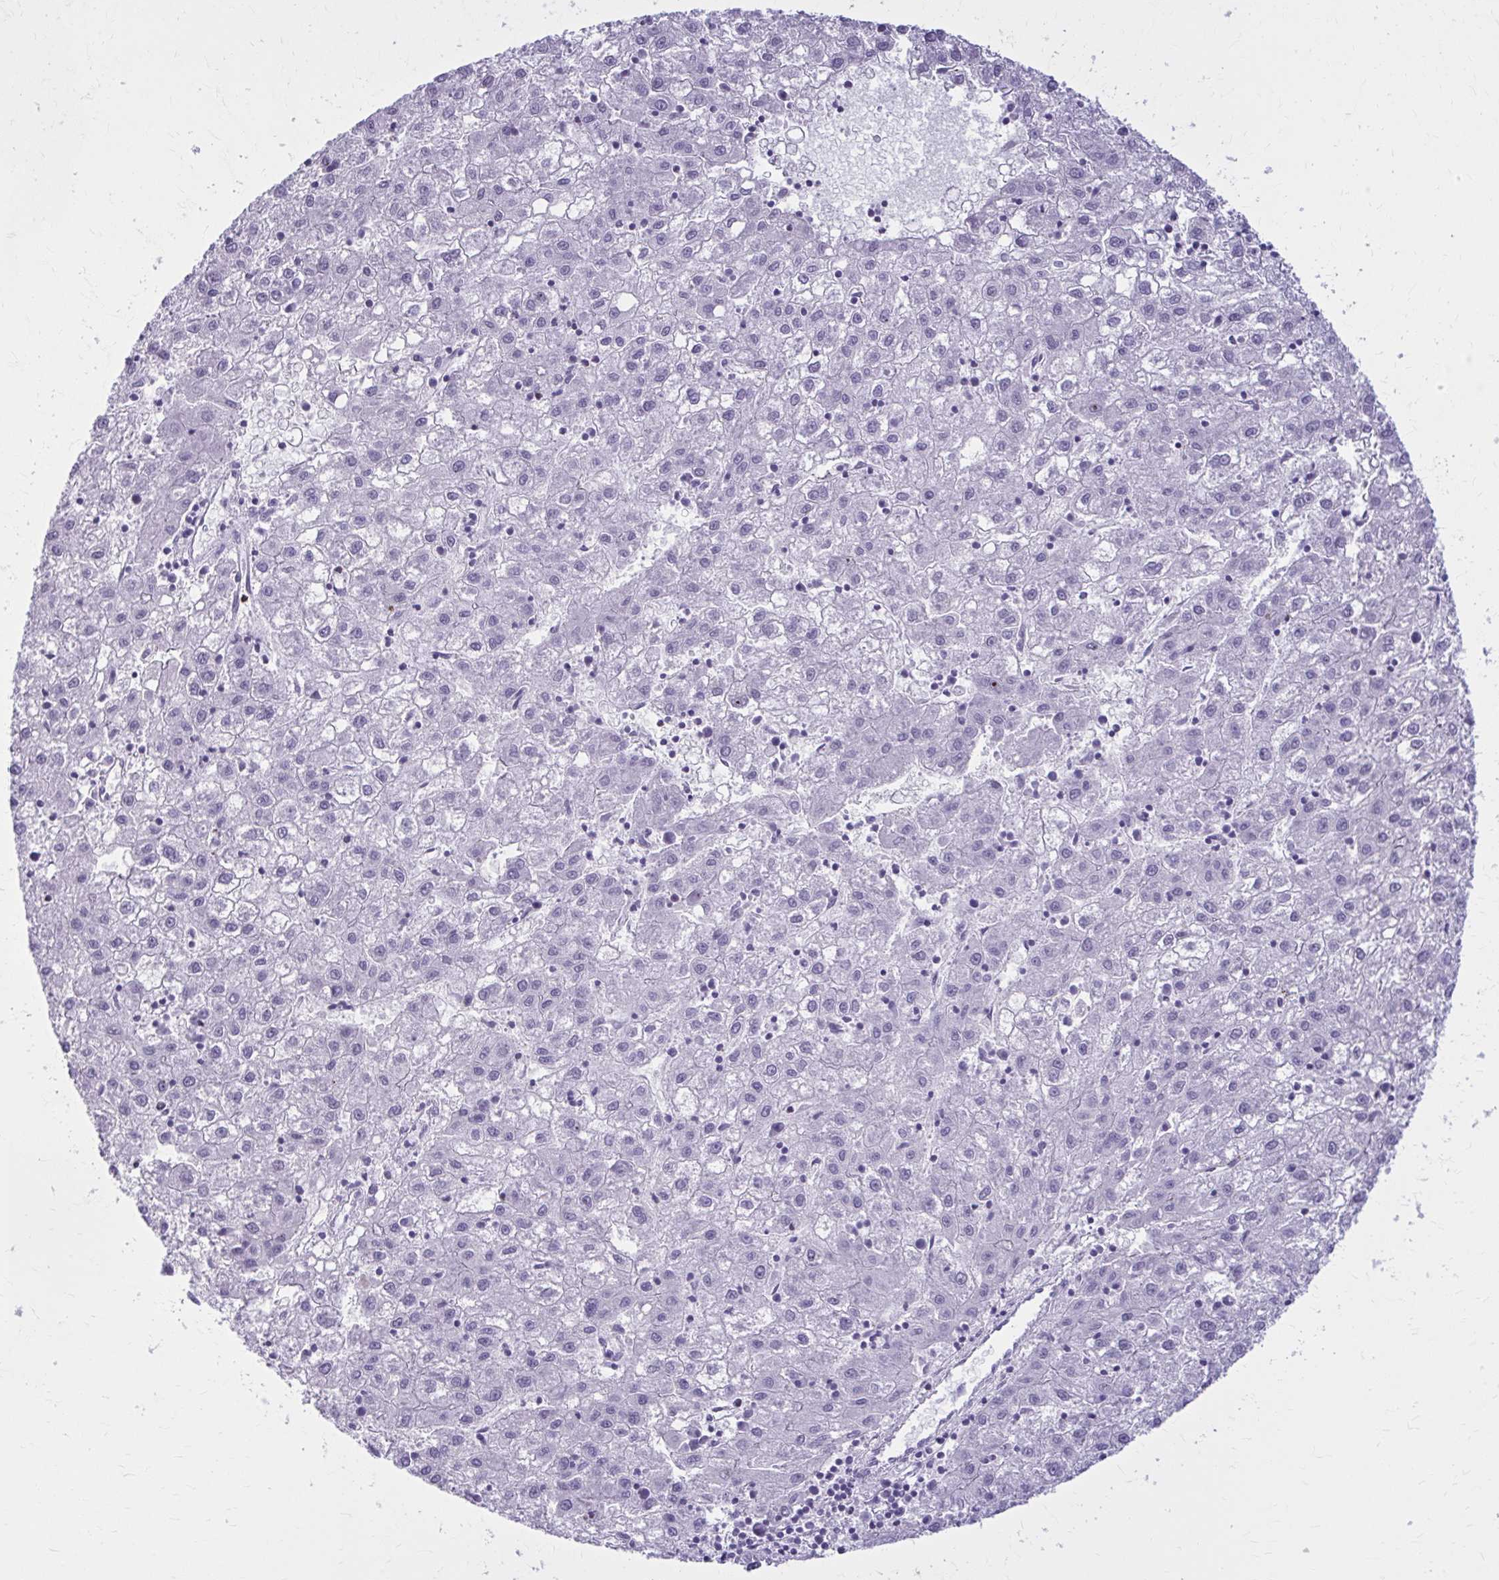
{"staining": {"intensity": "negative", "quantity": "none", "location": "none"}, "tissue": "liver cancer", "cell_type": "Tumor cells", "image_type": "cancer", "snomed": [{"axis": "morphology", "description": "Carcinoma, Hepatocellular, NOS"}, {"axis": "topography", "description": "Liver"}], "caption": "This is an immunohistochemistry histopathology image of human liver hepatocellular carcinoma. There is no expression in tumor cells.", "gene": "OR4B1", "patient": {"sex": "male", "age": 72}}